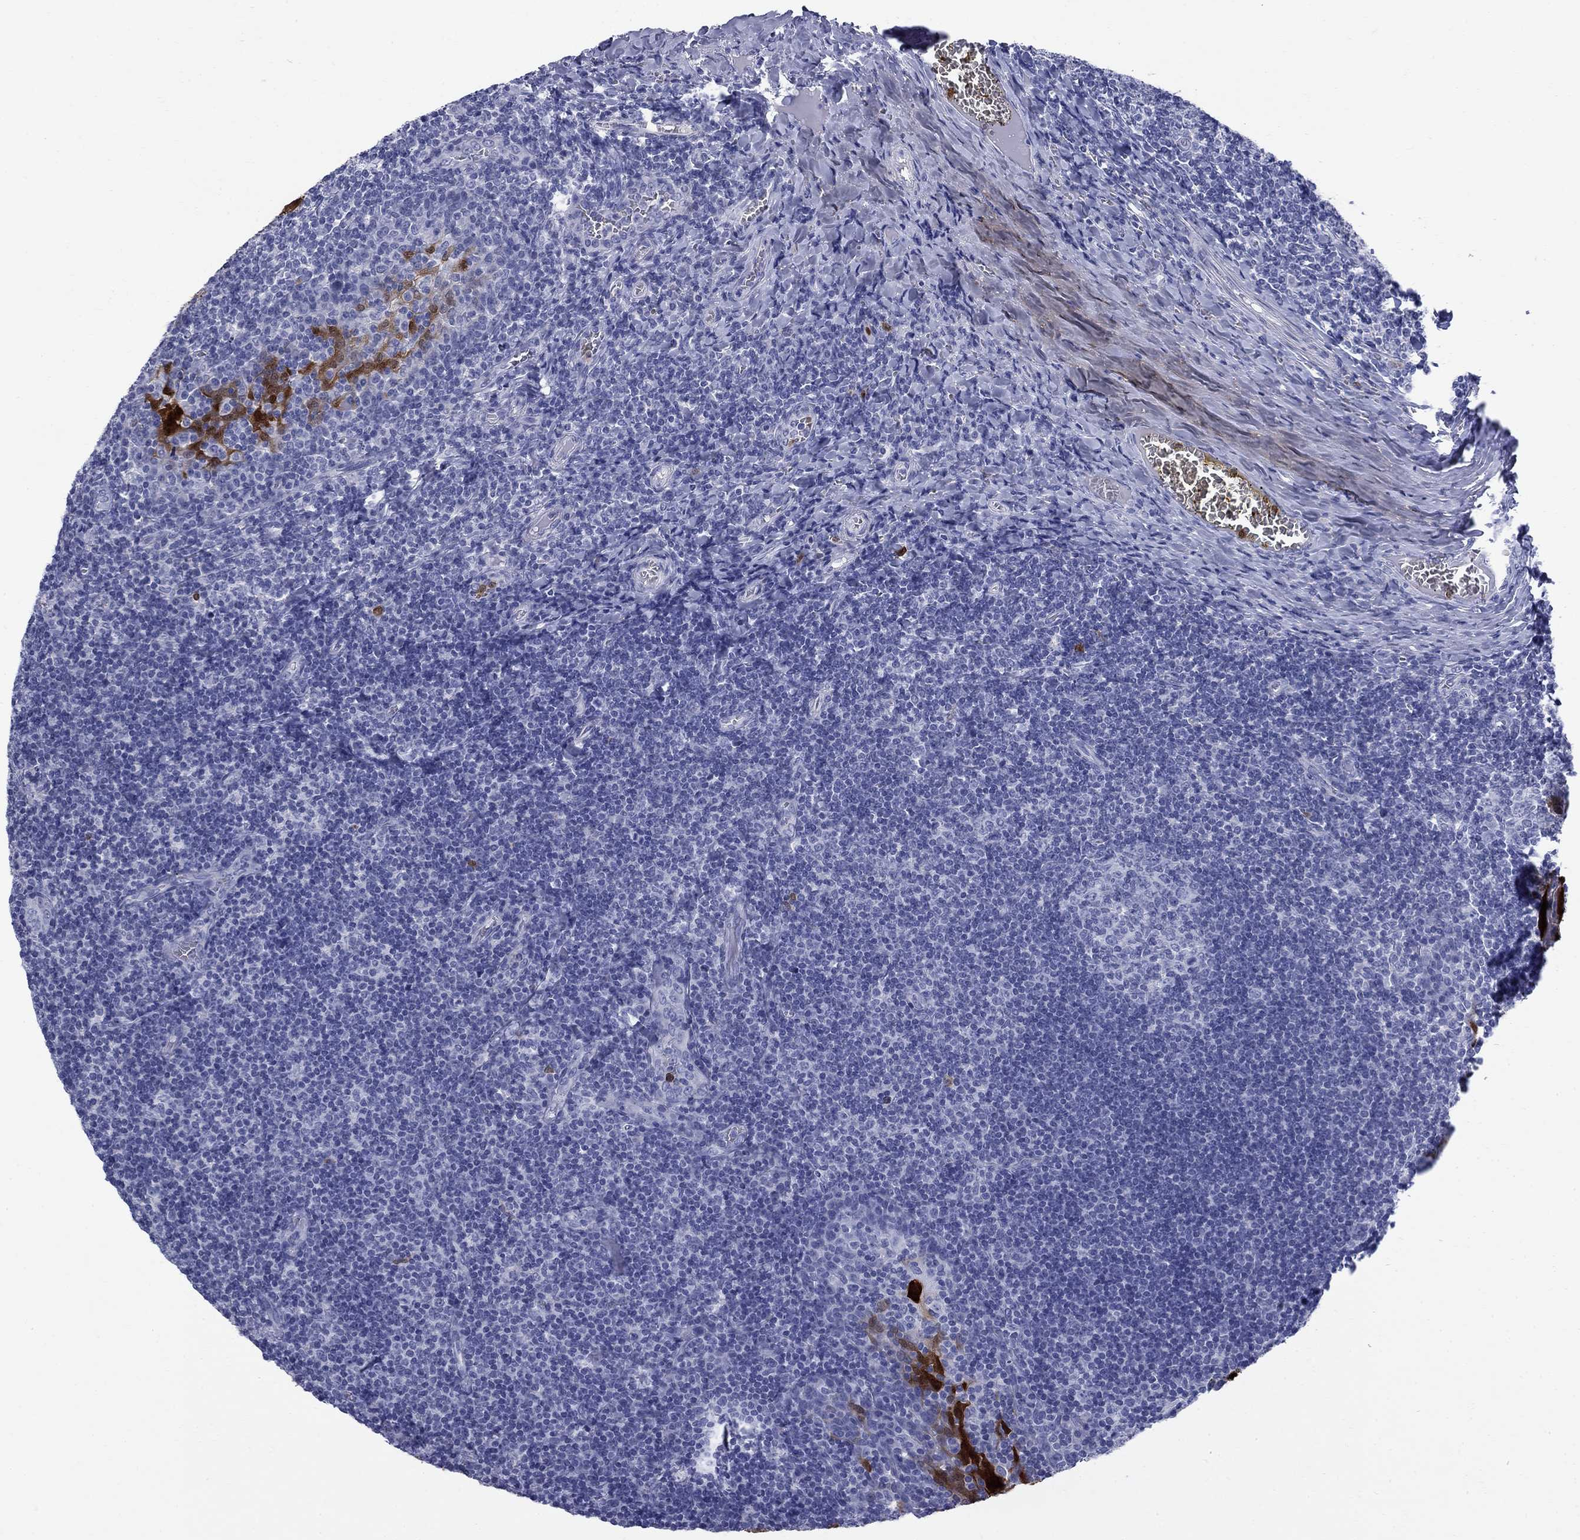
{"staining": {"intensity": "negative", "quantity": "none", "location": "none"}, "tissue": "tonsil", "cell_type": "Germinal center cells", "image_type": "normal", "snomed": [{"axis": "morphology", "description": "Normal tissue, NOS"}, {"axis": "topography", "description": "Tonsil"}], "caption": "Protein analysis of normal tonsil displays no significant staining in germinal center cells.", "gene": "SERPINB2", "patient": {"sex": "female", "age": 13}}